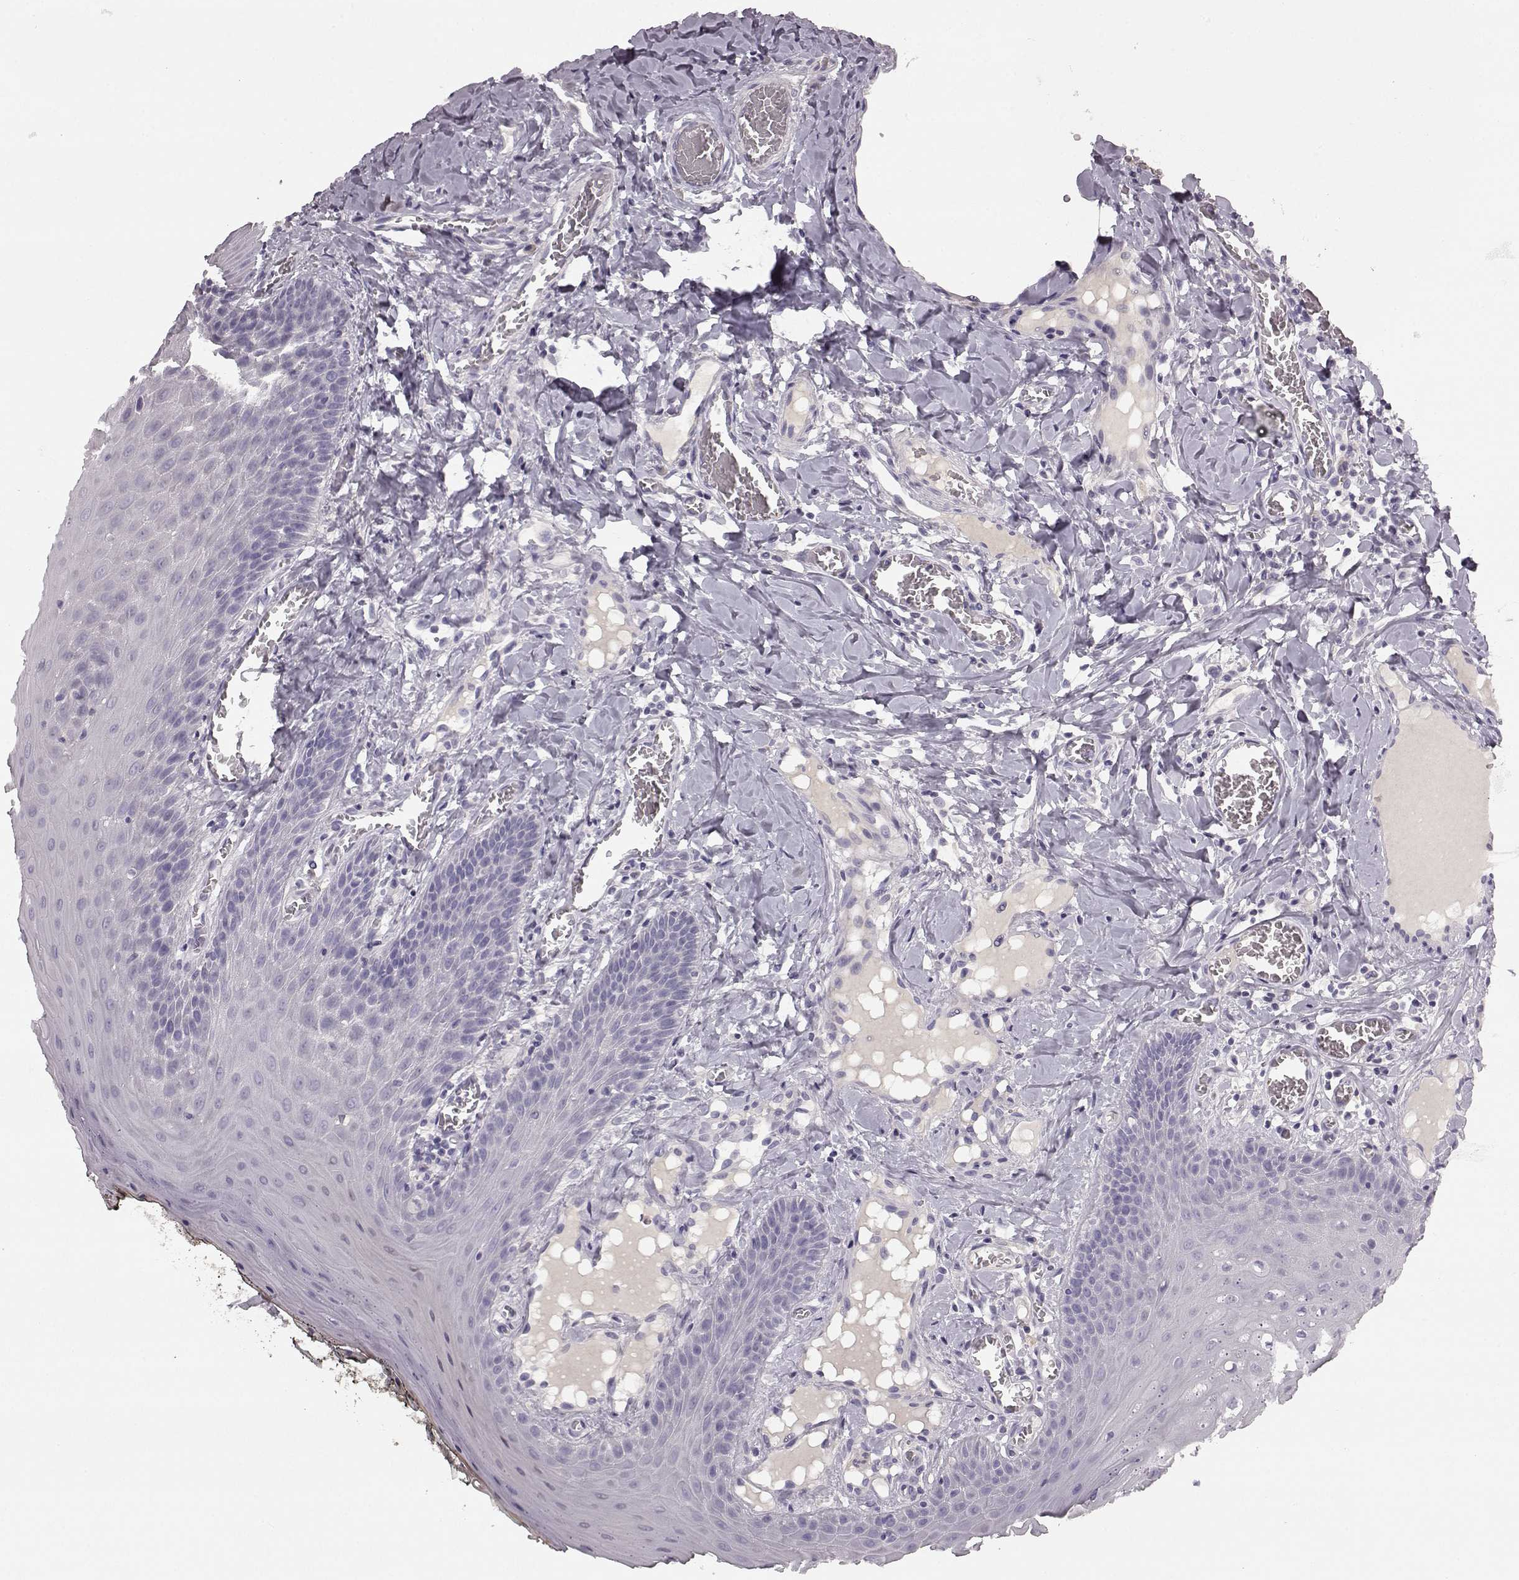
{"staining": {"intensity": "negative", "quantity": "none", "location": "none"}, "tissue": "oral mucosa", "cell_type": "Squamous epithelial cells", "image_type": "normal", "snomed": [{"axis": "morphology", "description": "Normal tissue, NOS"}, {"axis": "topography", "description": "Oral tissue"}], "caption": "This is a photomicrograph of IHC staining of unremarkable oral mucosa, which shows no positivity in squamous epithelial cells.", "gene": "KRT81", "patient": {"sex": "male", "age": 9}}